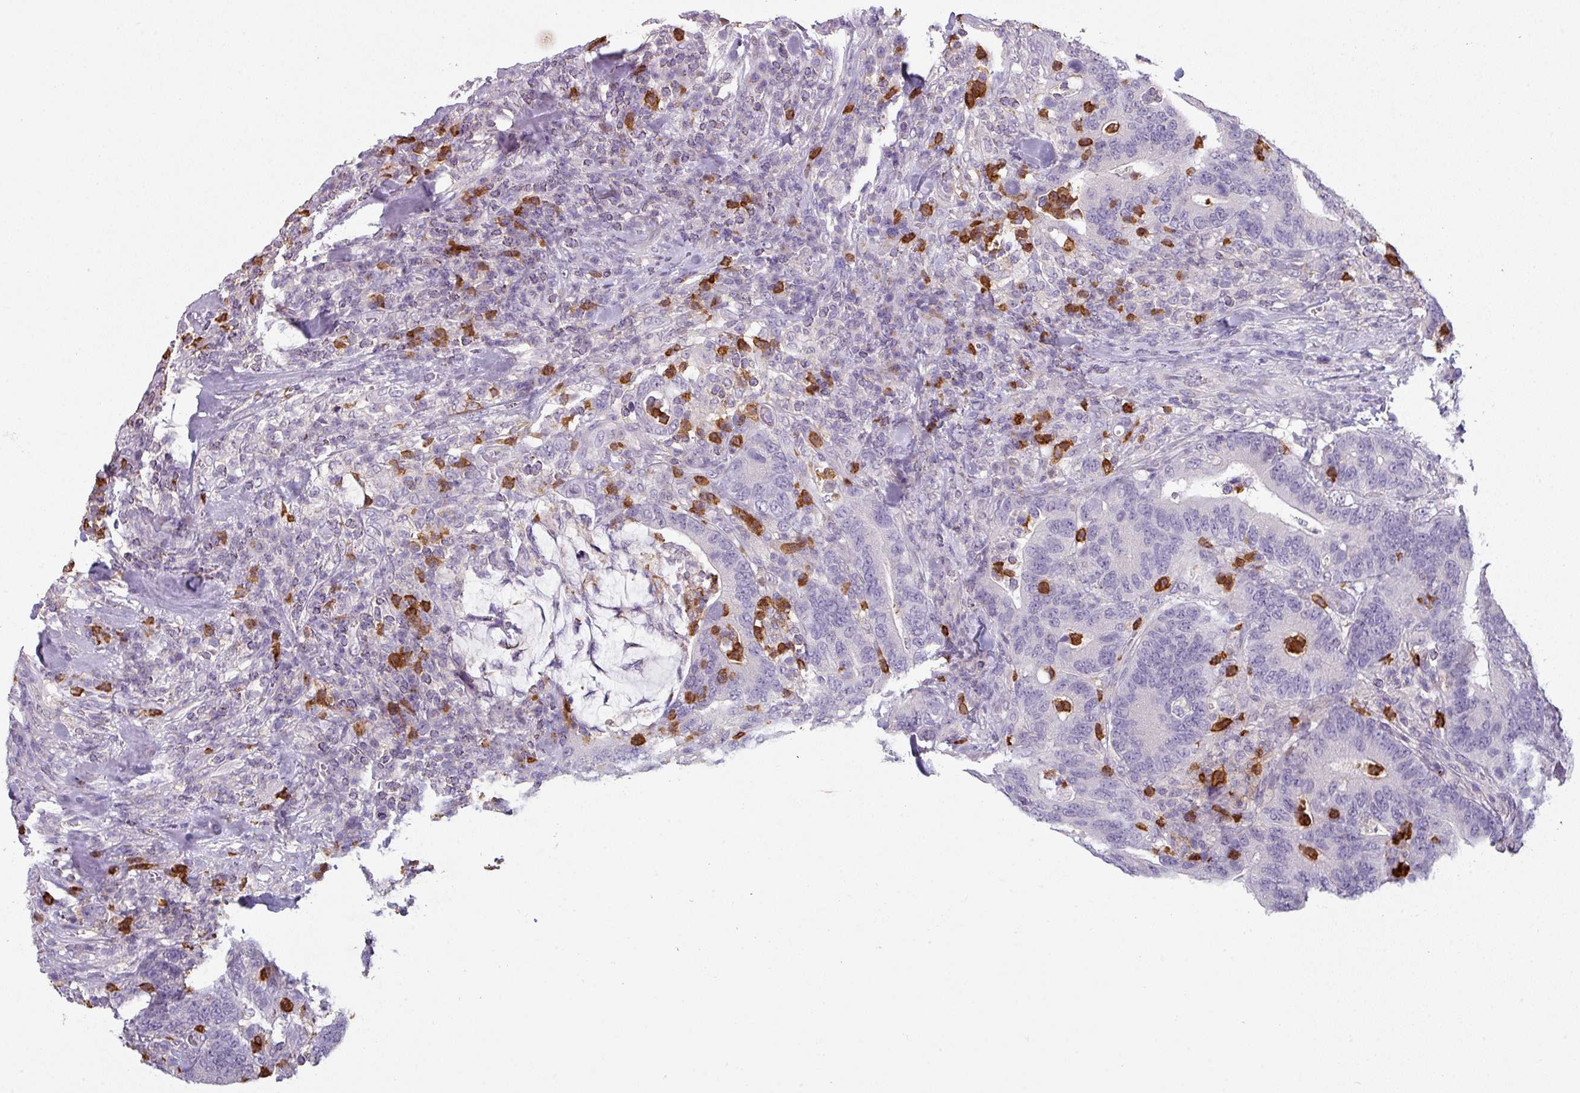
{"staining": {"intensity": "negative", "quantity": "none", "location": "none"}, "tissue": "colorectal cancer", "cell_type": "Tumor cells", "image_type": "cancer", "snomed": [{"axis": "morphology", "description": "Adenocarcinoma, NOS"}, {"axis": "topography", "description": "Colon"}], "caption": "Colorectal cancer was stained to show a protein in brown. There is no significant staining in tumor cells.", "gene": "MAGEC3", "patient": {"sex": "female", "age": 66}}